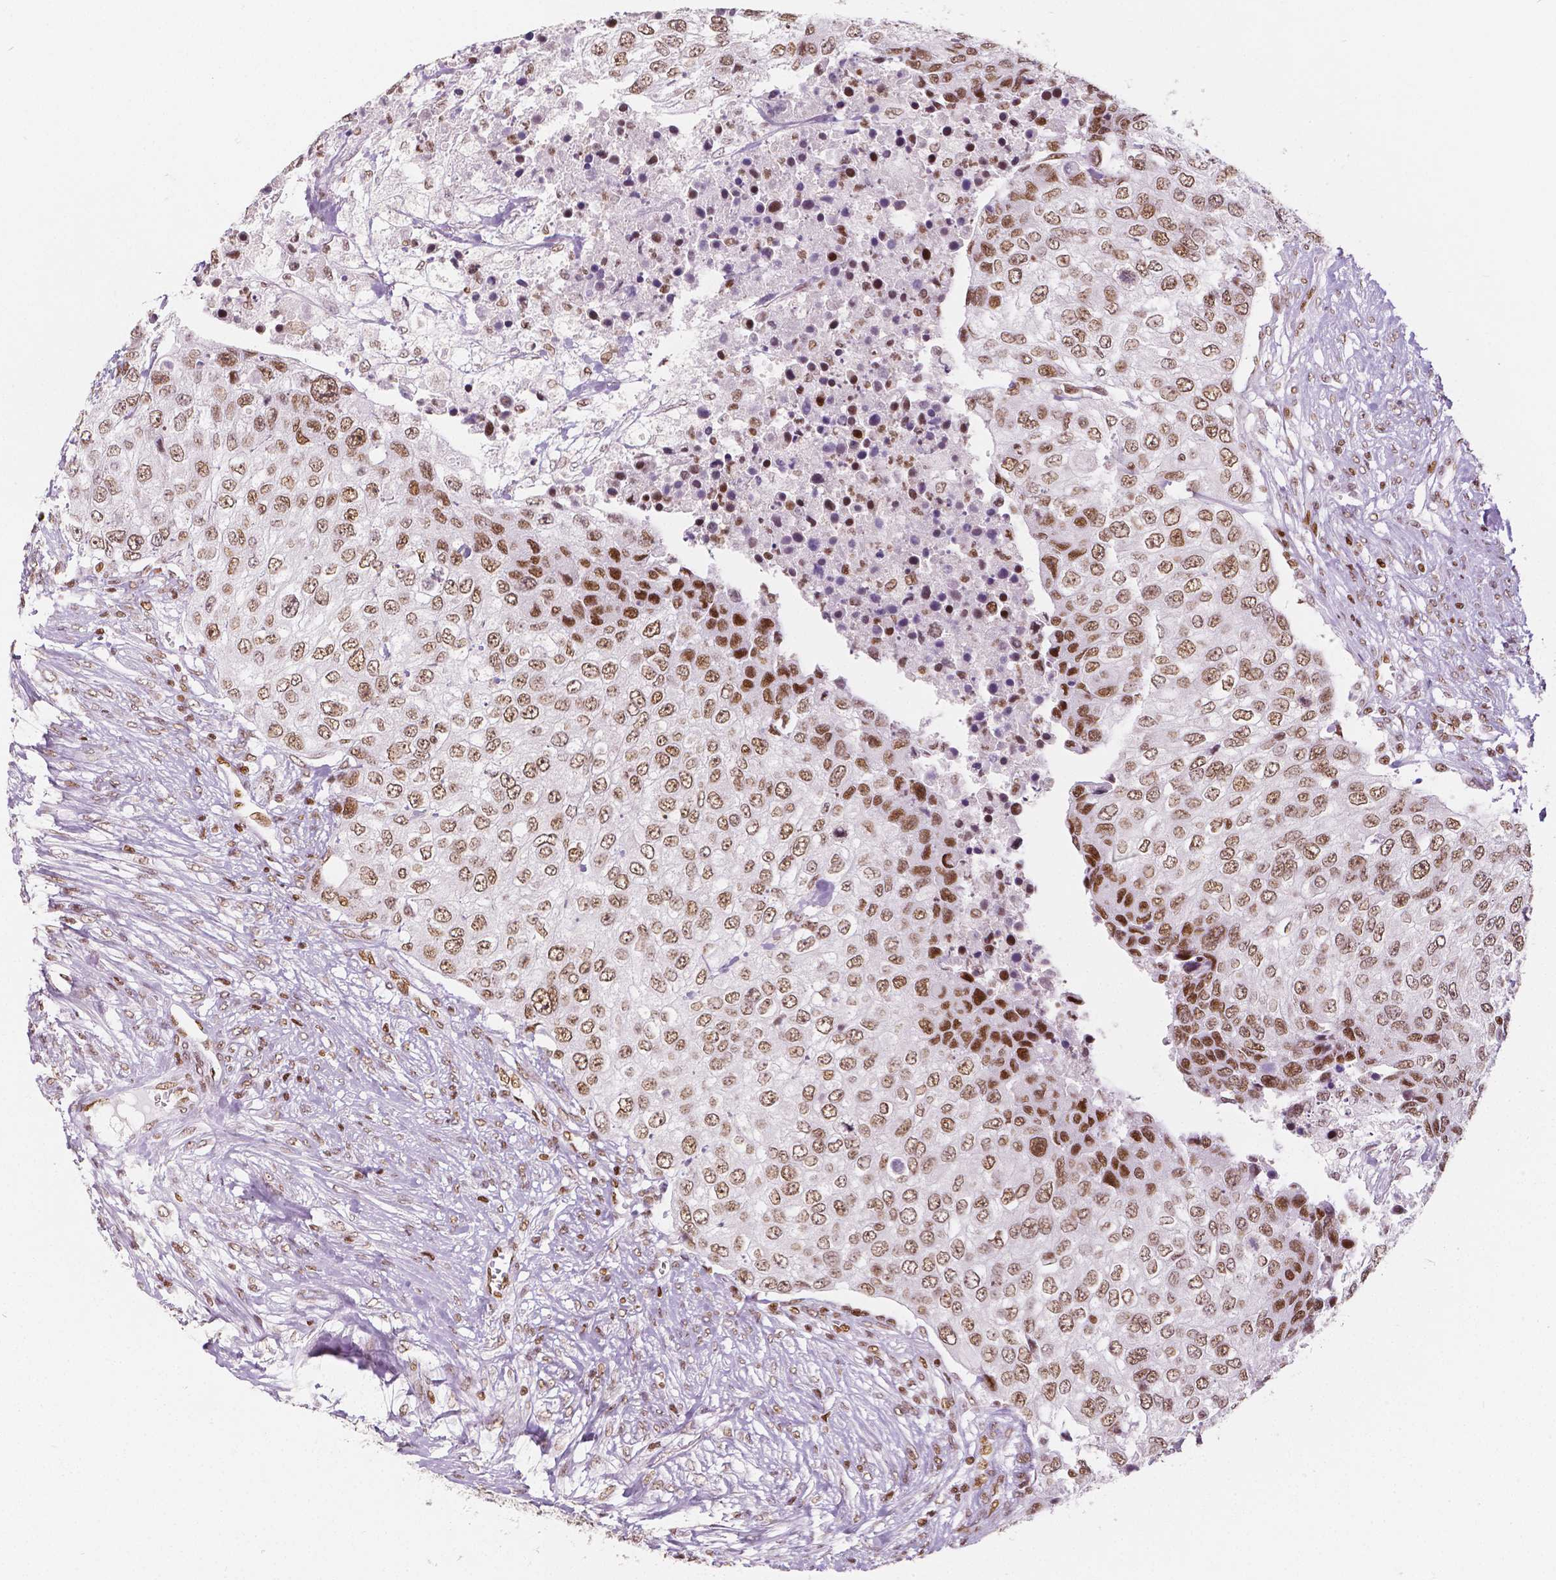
{"staining": {"intensity": "moderate", "quantity": ">75%", "location": "nuclear"}, "tissue": "urothelial cancer", "cell_type": "Tumor cells", "image_type": "cancer", "snomed": [{"axis": "morphology", "description": "Urothelial carcinoma, High grade"}, {"axis": "topography", "description": "Urinary bladder"}], "caption": "Urothelial cancer stained for a protein demonstrates moderate nuclear positivity in tumor cells. The staining is performed using DAB (3,3'-diaminobenzidine) brown chromogen to label protein expression. The nuclei are counter-stained blue using hematoxylin.", "gene": "HDAC1", "patient": {"sex": "female", "age": 78}}